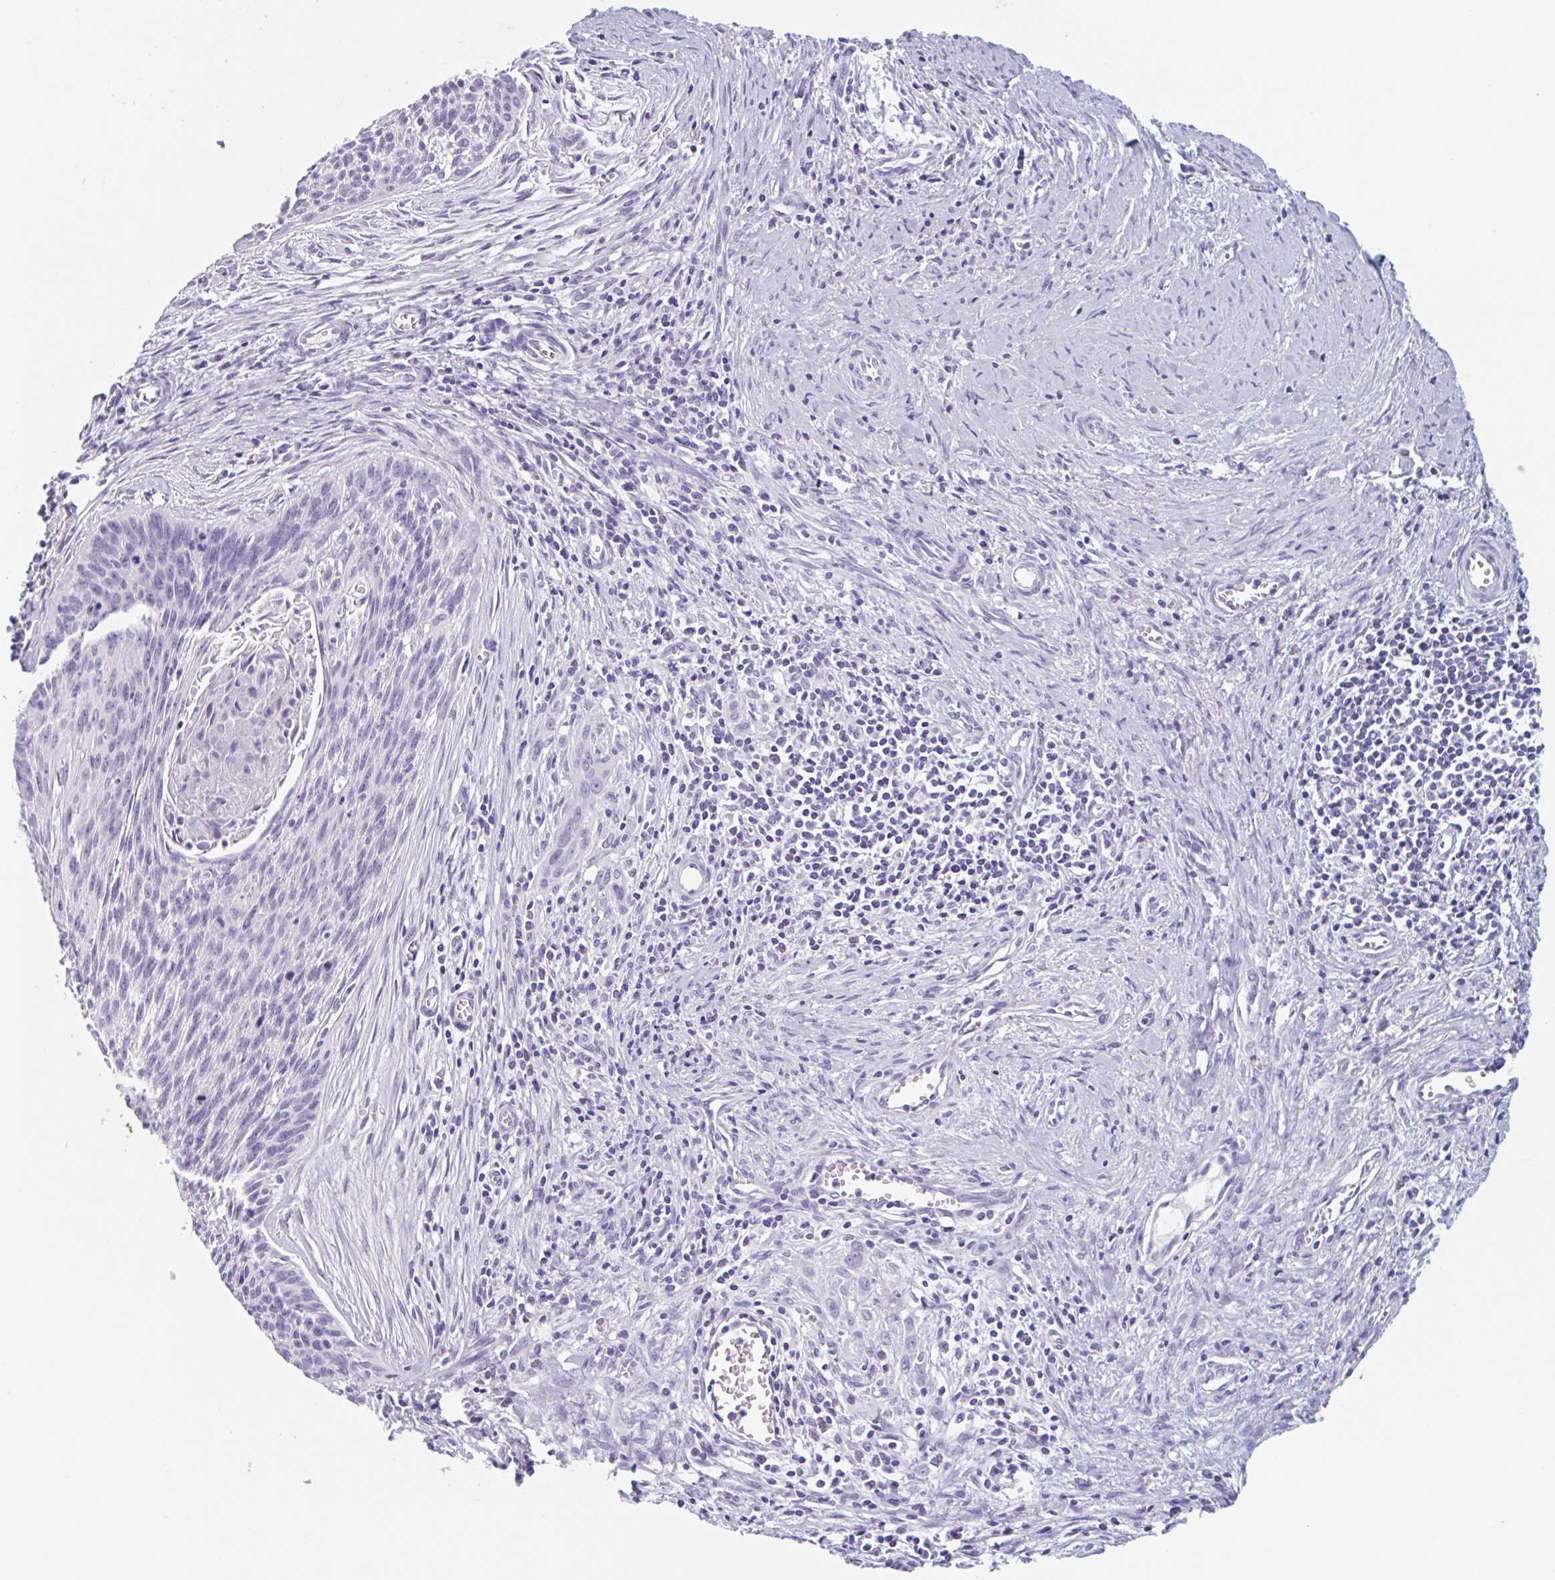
{"staining": {"intensity": "negative", "quantity": "none", "location": "none"}, "tissue": "cervical cancer", "cell_type": "Tumor cells", "image_type": "cancer", "snomed": [{"axis": "morphology", "description": "Squamous cell carcinoma, NOS"}, {"axis": "topography", "description": "Cervix"}], "caption": "Squamous cell carcinoma (cervical) was stained to show a protein in brown. There is no significant staining in tumor cells.", "gene": "EMC4", "patient": {"sex": "female", "age": 55}}